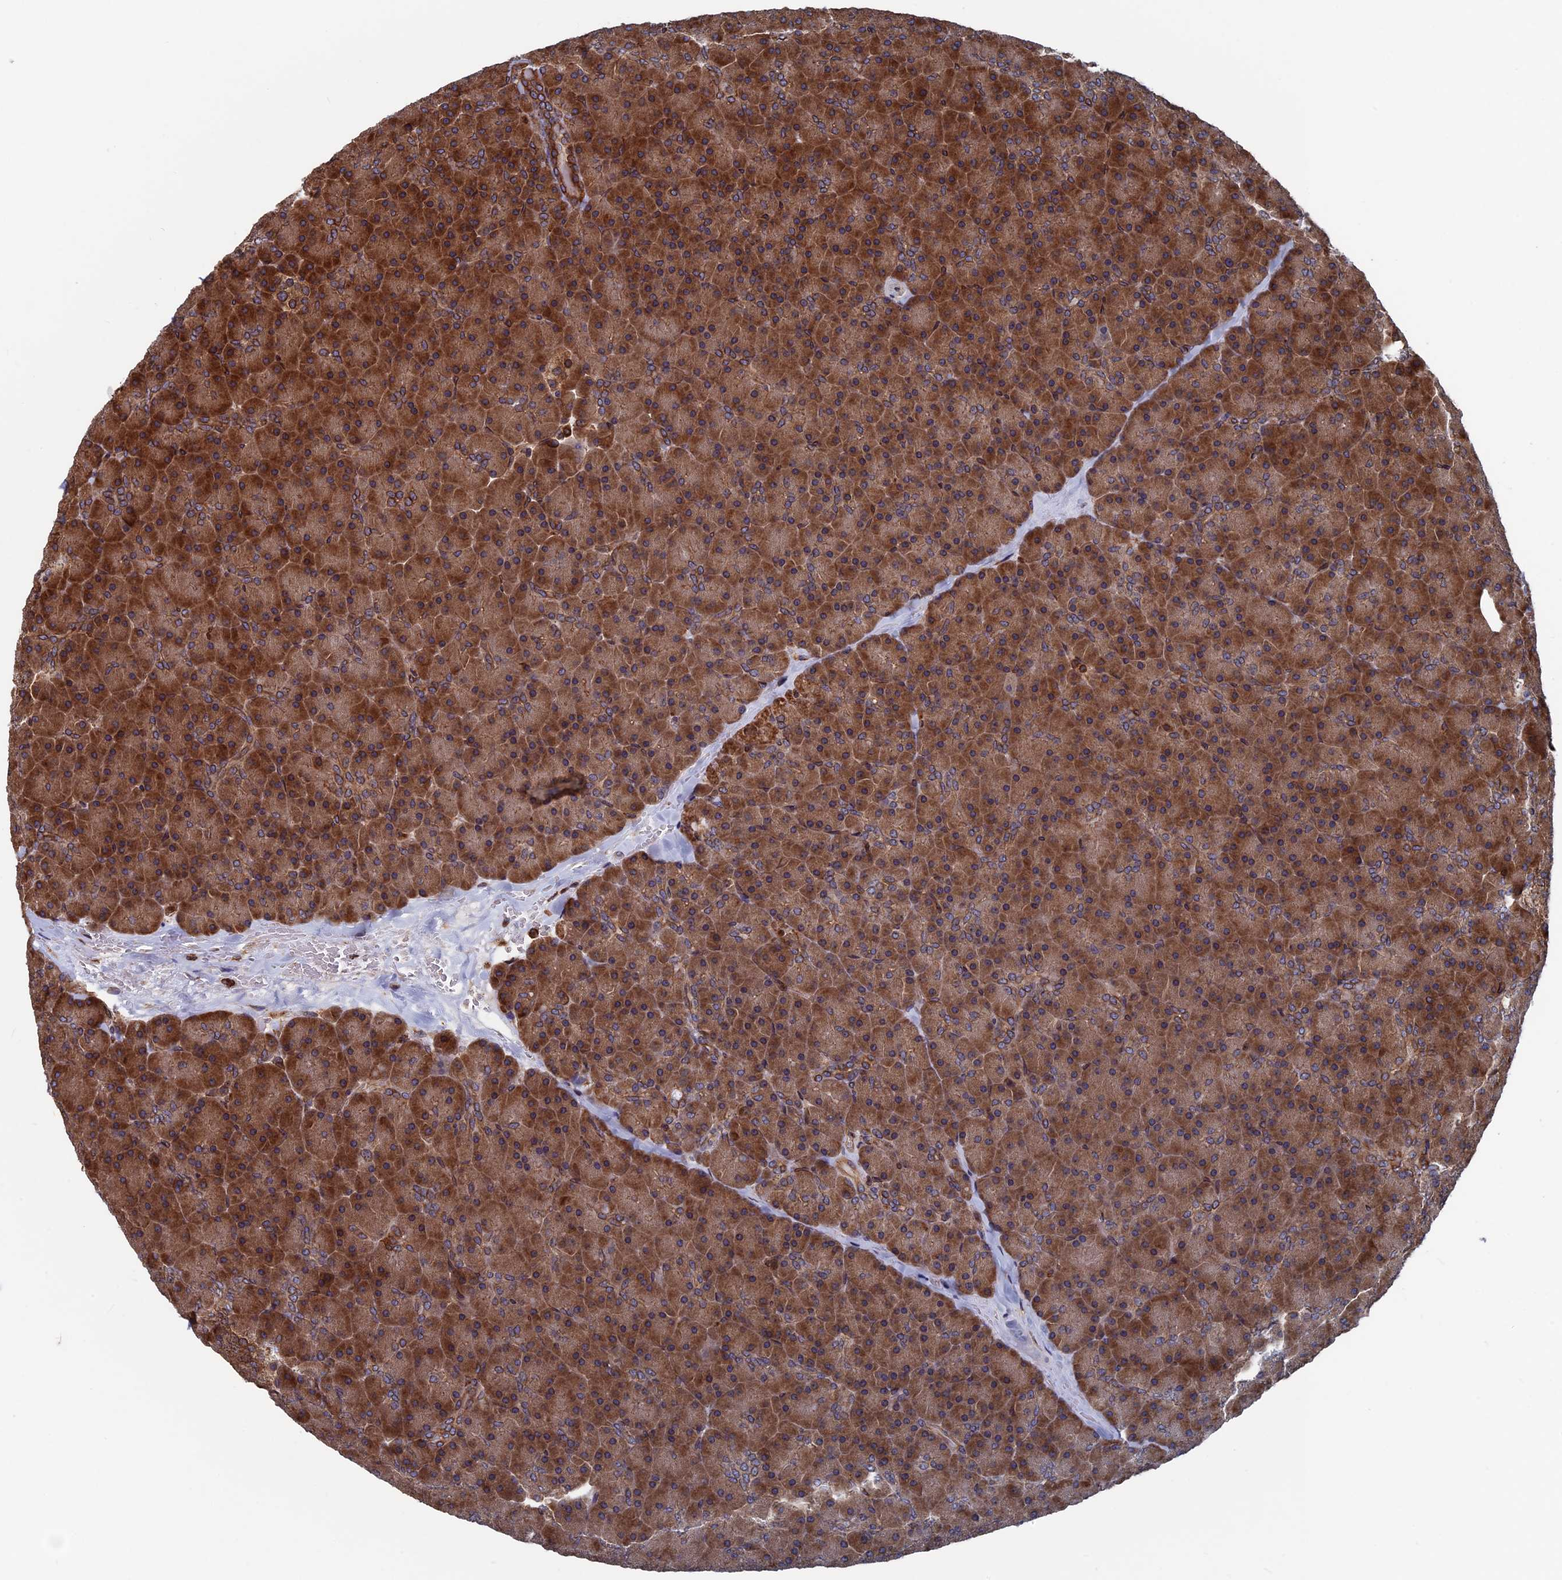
{"staining": {"intensity": "strong", "quantity": ">75%", "location": "cytoplasmic/membranous"}, "tissue": "pancreas", "cell_type": "Exocrine glandular cells", "image_type": "normal", "snomed": [{"axis": "morphology", "description": "Normal tissue, NOS"}, {"axis": "topography", "description": "Pancreas"}], "caption": "A high-resolution histopathology image shows immunohistochemistry (IHC) staining of benign pancreas, which reveals strong cytoplasmic/membranous staining in approximately >75% of exocrine glandular cells. Nuclei are stained in blue.", "gene": "RPUSD1", "patient": {"sex": "male", "age": 36}}